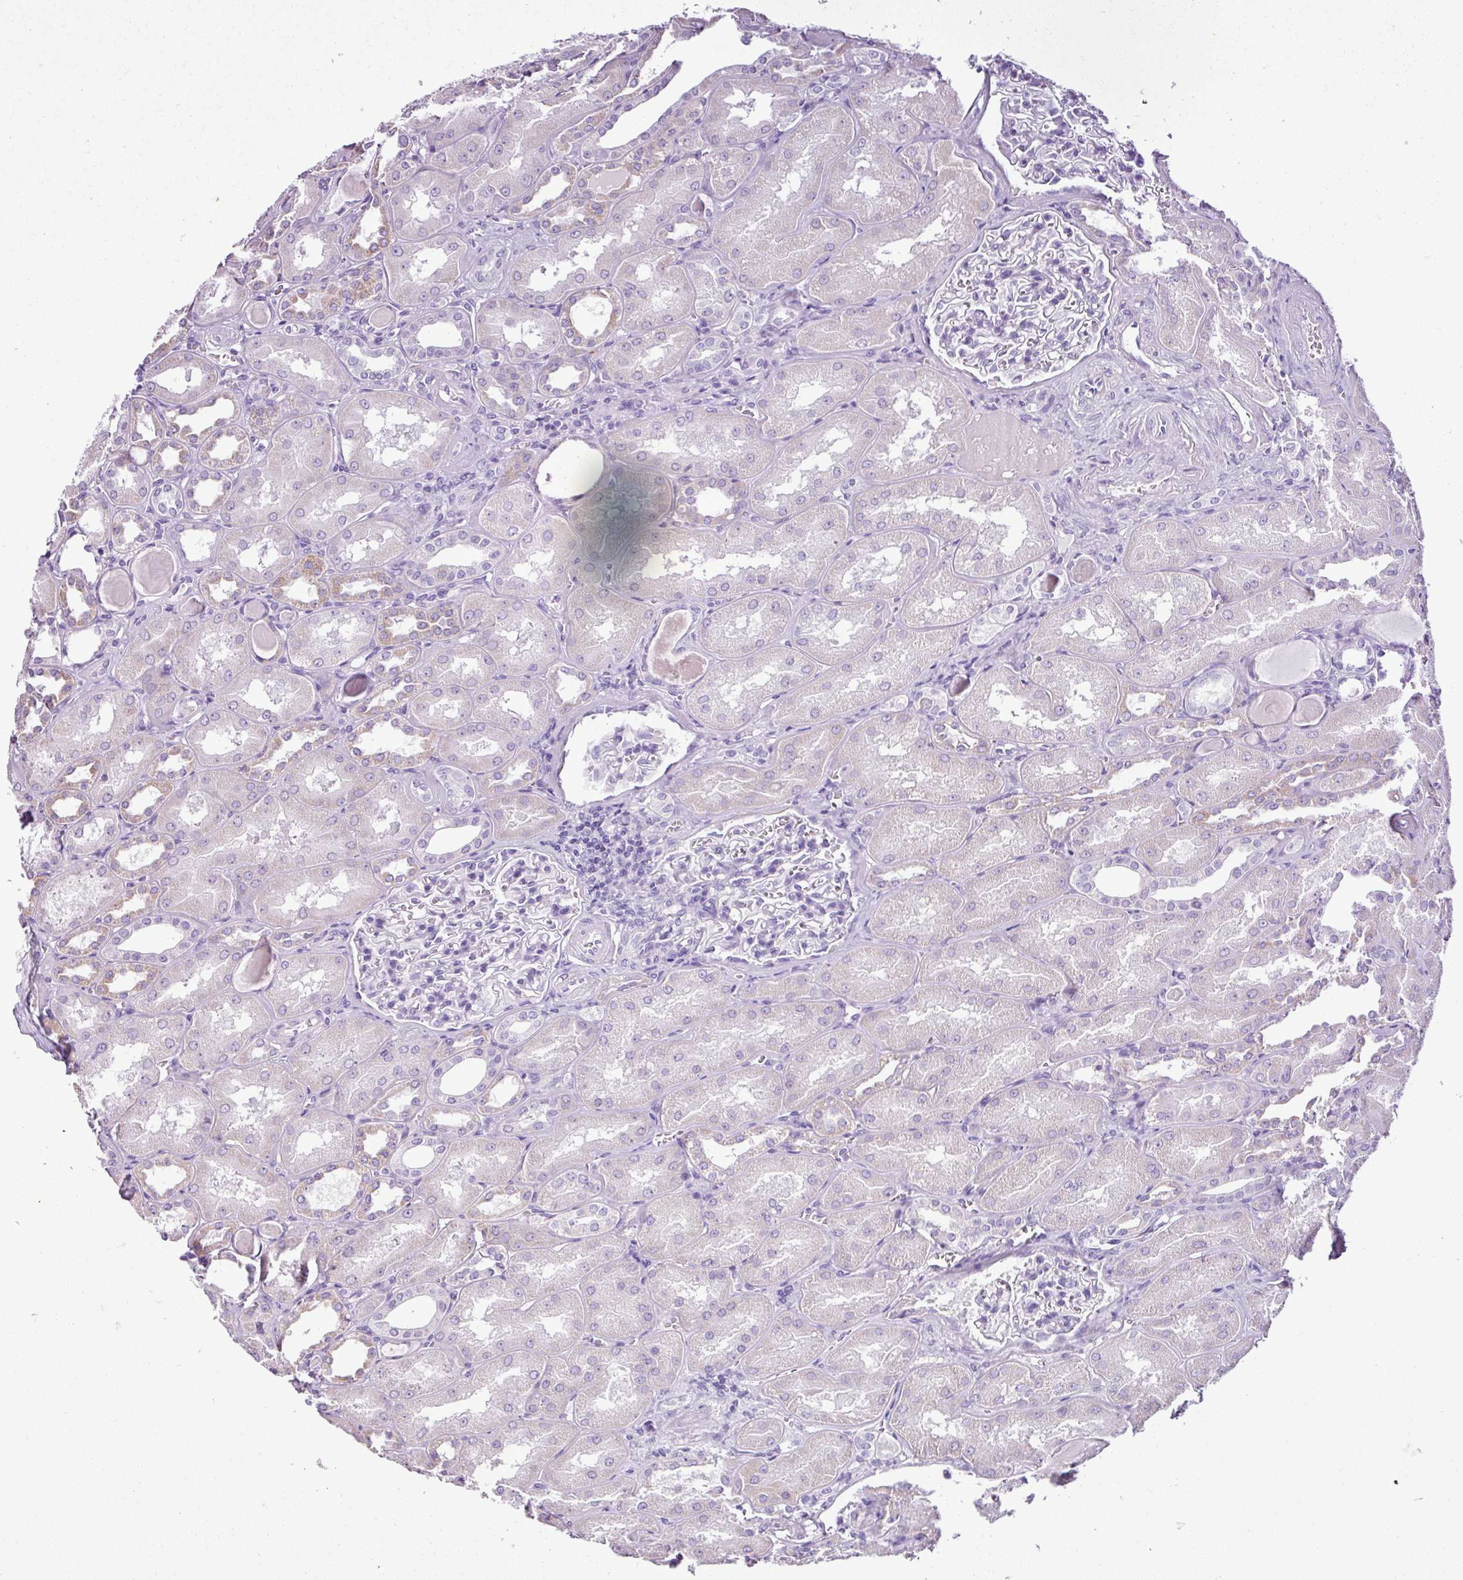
{"staining": {"intensity": "negative", "quantity": "none", "location": "none"}, "tissue": "kidney", "cell_type": "Cells in glomeruli", "image_type": "normal", "snomed": [{"axis": "morphology", "description": "Normal tissue, NOS"}, {"axis": "topography", "description": "Kidney"}], "caption": "Immunohistochemistry (IHC) of benign kidney displays no expression in cells in glomeruli.", "gene": "LILRB4", "patient": {"sex": "male", "age": 61}}